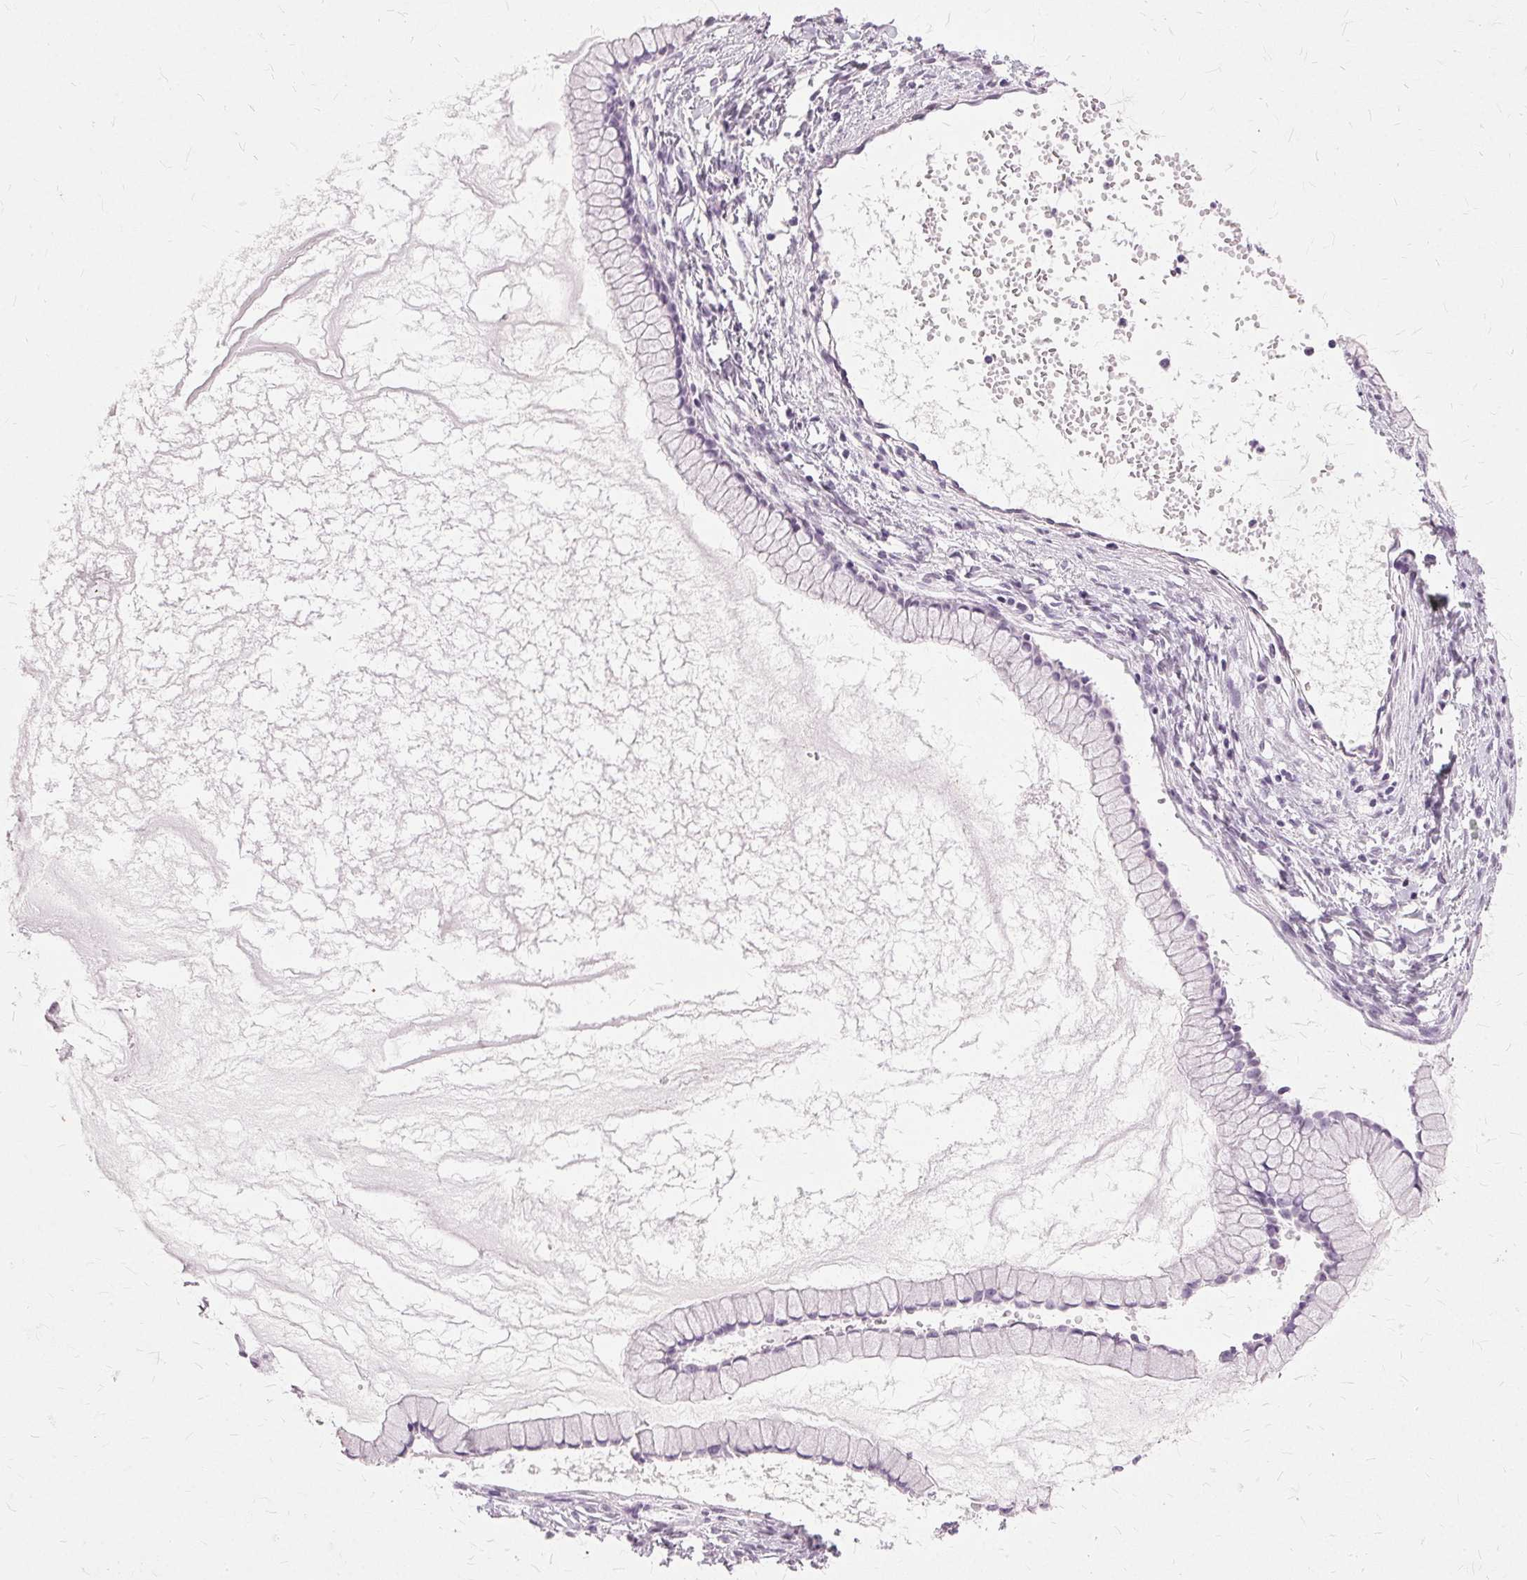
{"staining": {"intensity": "negative", "quantity": "none", "location": "none"}, "tissue": "ovarian cancer", "cell_type": "Tumor cells", "image_type": "cancer", "snomed": [{"axis": "morphology", "description": "Cystadenocarcinoma, mucinous, NOS"}, {"axis": "topography", "description": "Ovary"}], "caption": "Protein analysis of mucinous cystadenocarcinoma (ovarian) displays no significant staining in tumor cells.", "gene": "SLC45A3", "patient": {"sex": "female", "age": 41}}